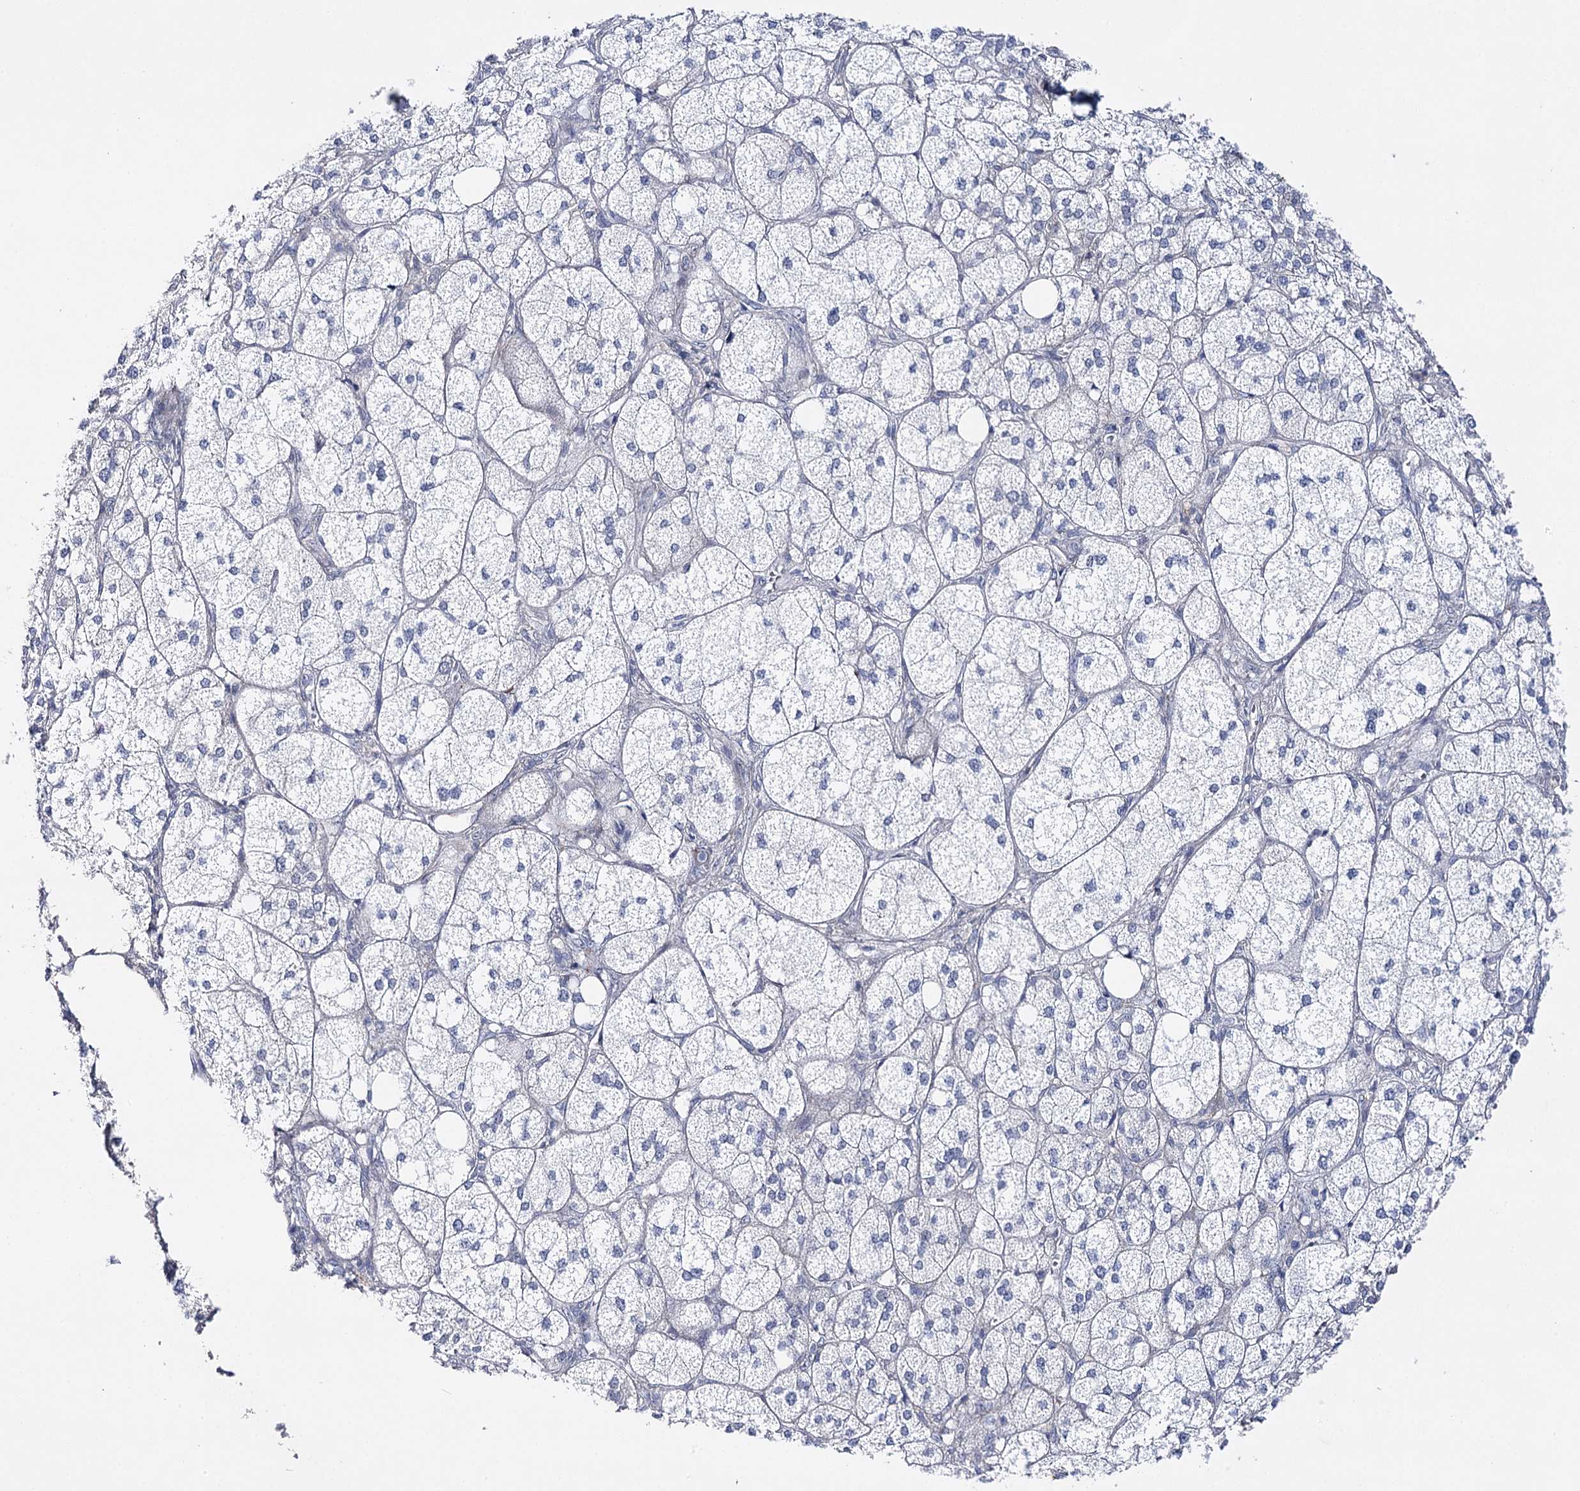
{"staining": {"intensity": "weak", "quantity": "<25%", "location": "cytoplasmic/membranous,nuclear"}, "tissue": "adrenal gland", "cell_type": "Glandular cells", "image_type": "normal", "snomed": [{"axis": "morphology", "description": "Normal tissue, NOS"}, {"axis": "topography", "description": "Adrenal gland"}], "caption": "This is an immunohistochemistry (IHC) photomicrograph of benign adrenal gland. There is no expression in glandular cells.", "gene": "AGXT2", "patient": {"sex": "female", "age": 61}}